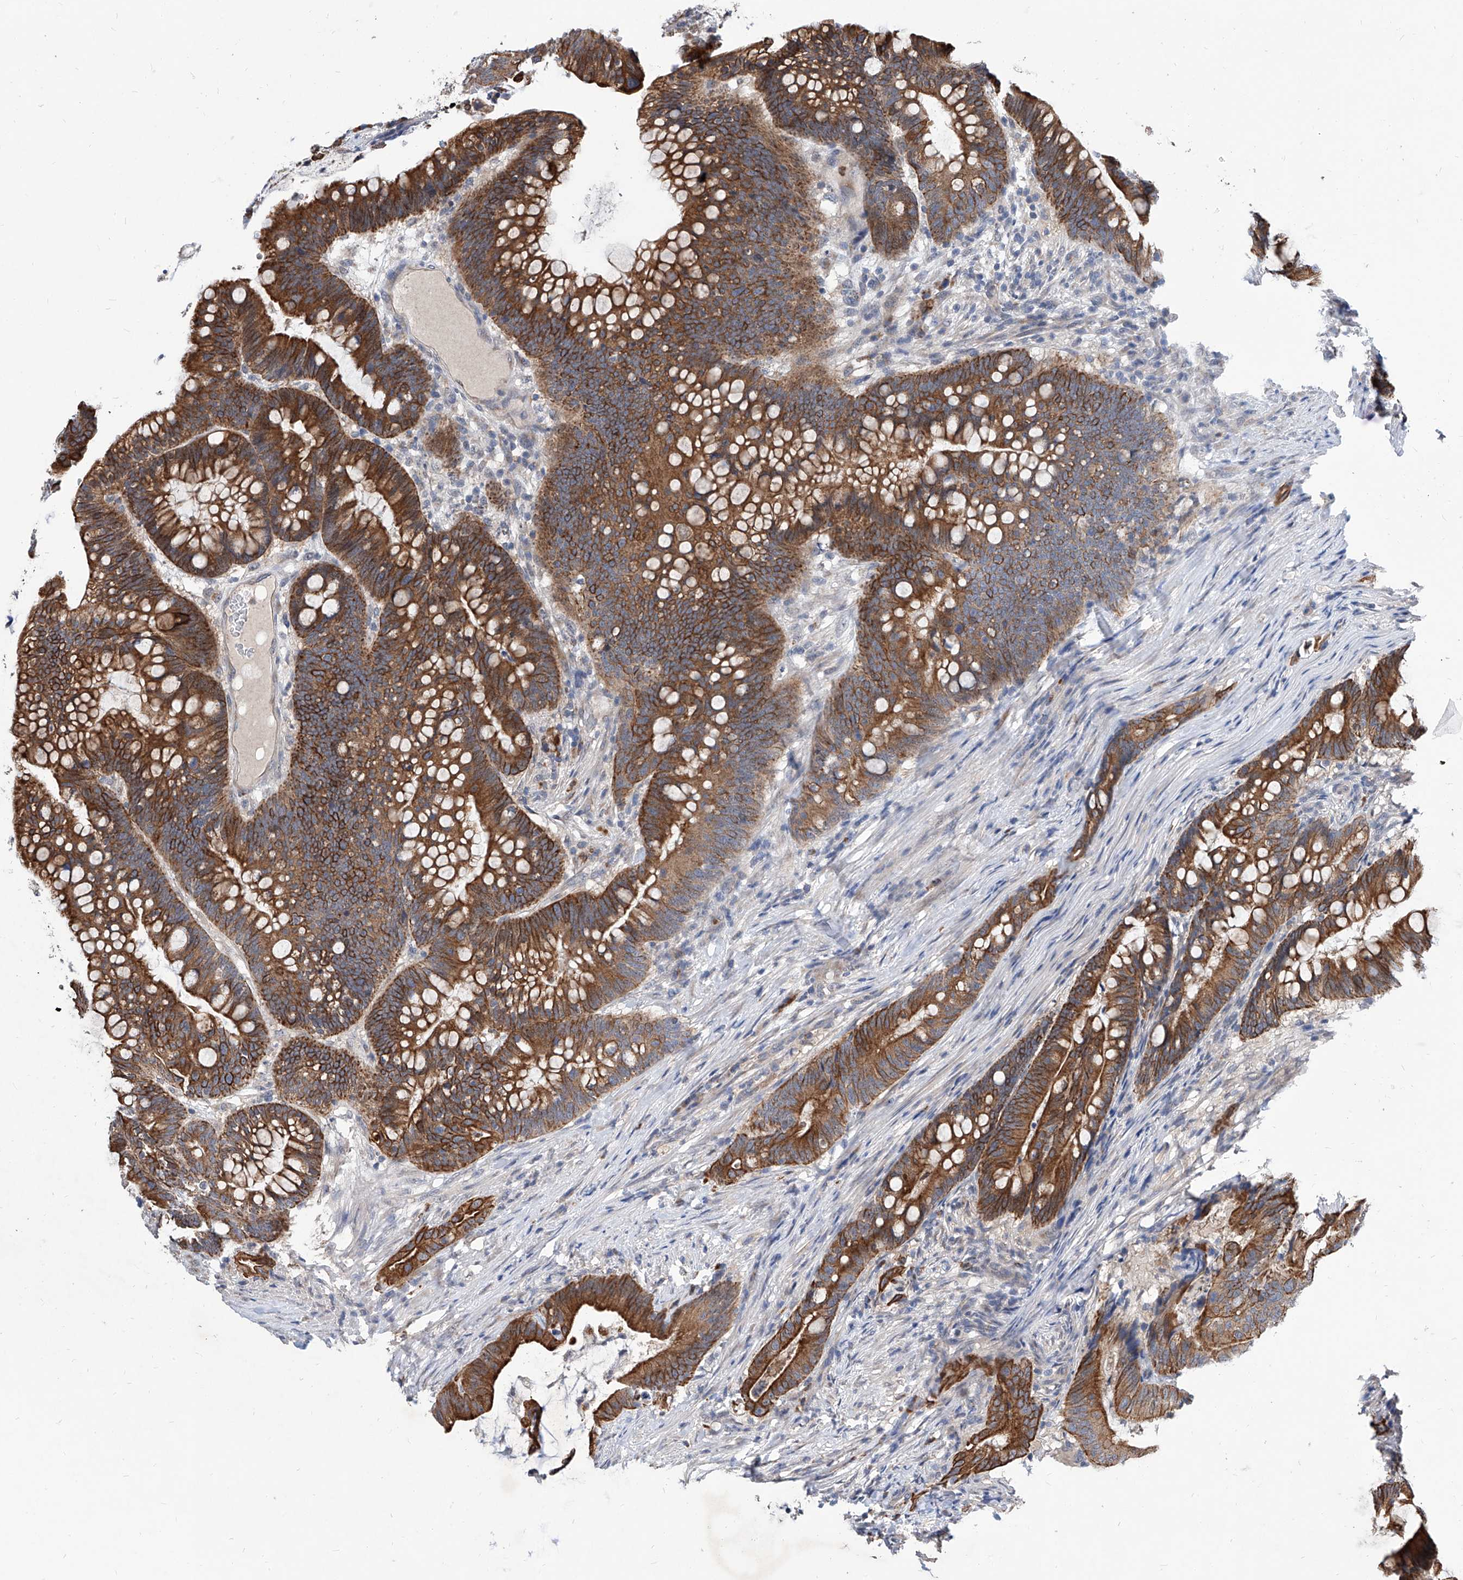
{"staining": {"intensity": "strong", "quantity": ">75%", "location": "cytoplasmic/membranous"}, "tissue": "colorectal cancer", "cell_type": "Tumor cells", "image_type": "cancer", "snomed": [{"axis": "morphology", "description": "Adenocarcinoma, NOS"}, {"axis": "topography", "description": "Colon"}], "caption": "Tumor cells display high levels of strong cytoplasmic/membranous expression in approximately >75% of cells in human colorectal cancer (adenocarcinoma).", "gene": "MFSD4B", "patient": {"sex": "female", "age": 66}}